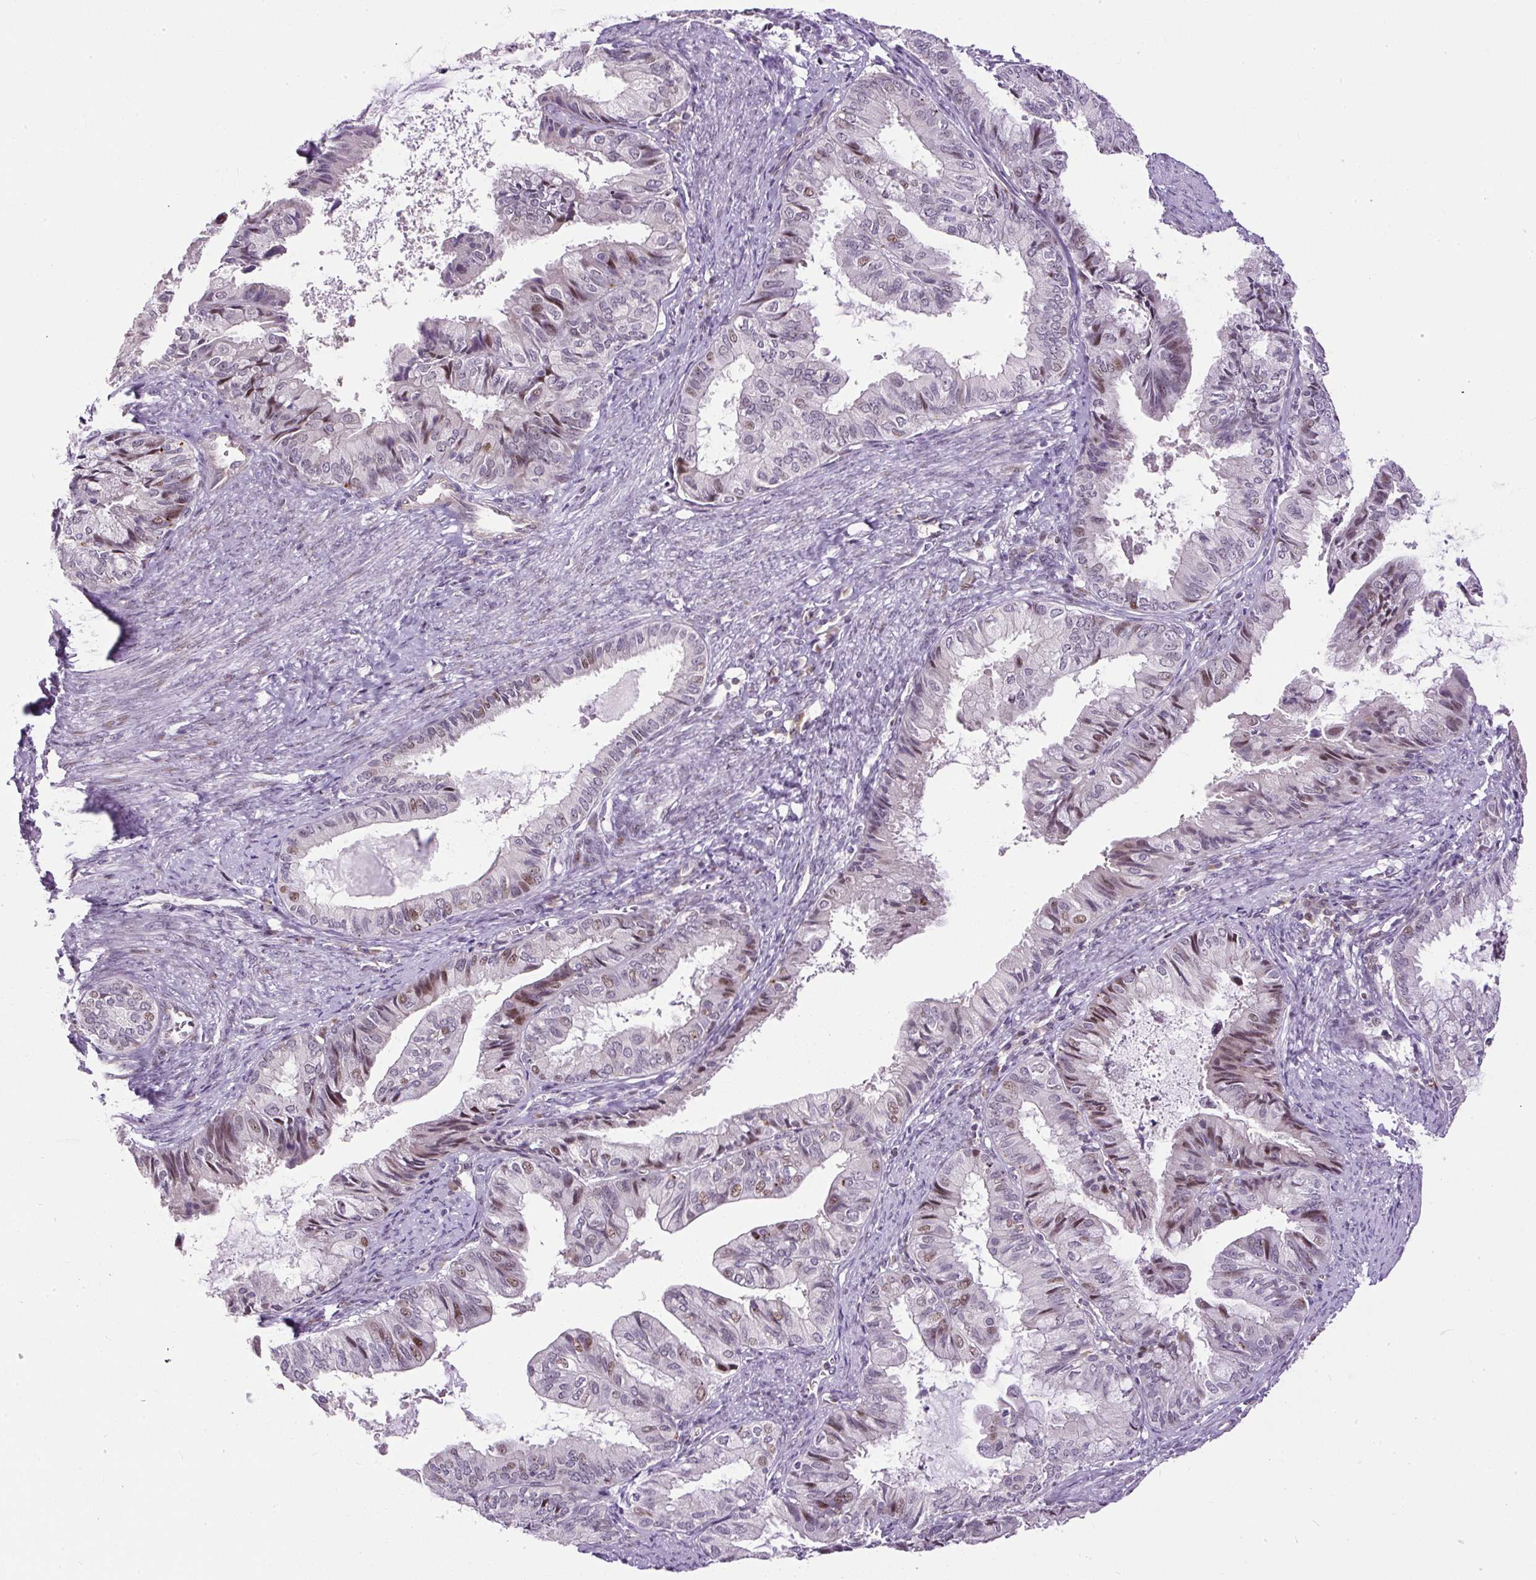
{"staining": {"intensity": "moderate", "quantity": "25%-75%", "location": "nuclear"}, "tissue": "endometrial cancer", "cell_type": "Tumor cells", "image_type": "cancer", "snomed": [{"axis": "morphology", "description": "Adenocarcinoma, NOS"}, {"axis": "topography", "description": "Endometrium"}], "caption": "Tumor cells show medium levels of moderate nuclear staining in approximately 25%-75% of cells in human endometrial cancer.", "gene": "ARHGEF18", "patient": {"sex": "female", "age": 86}}